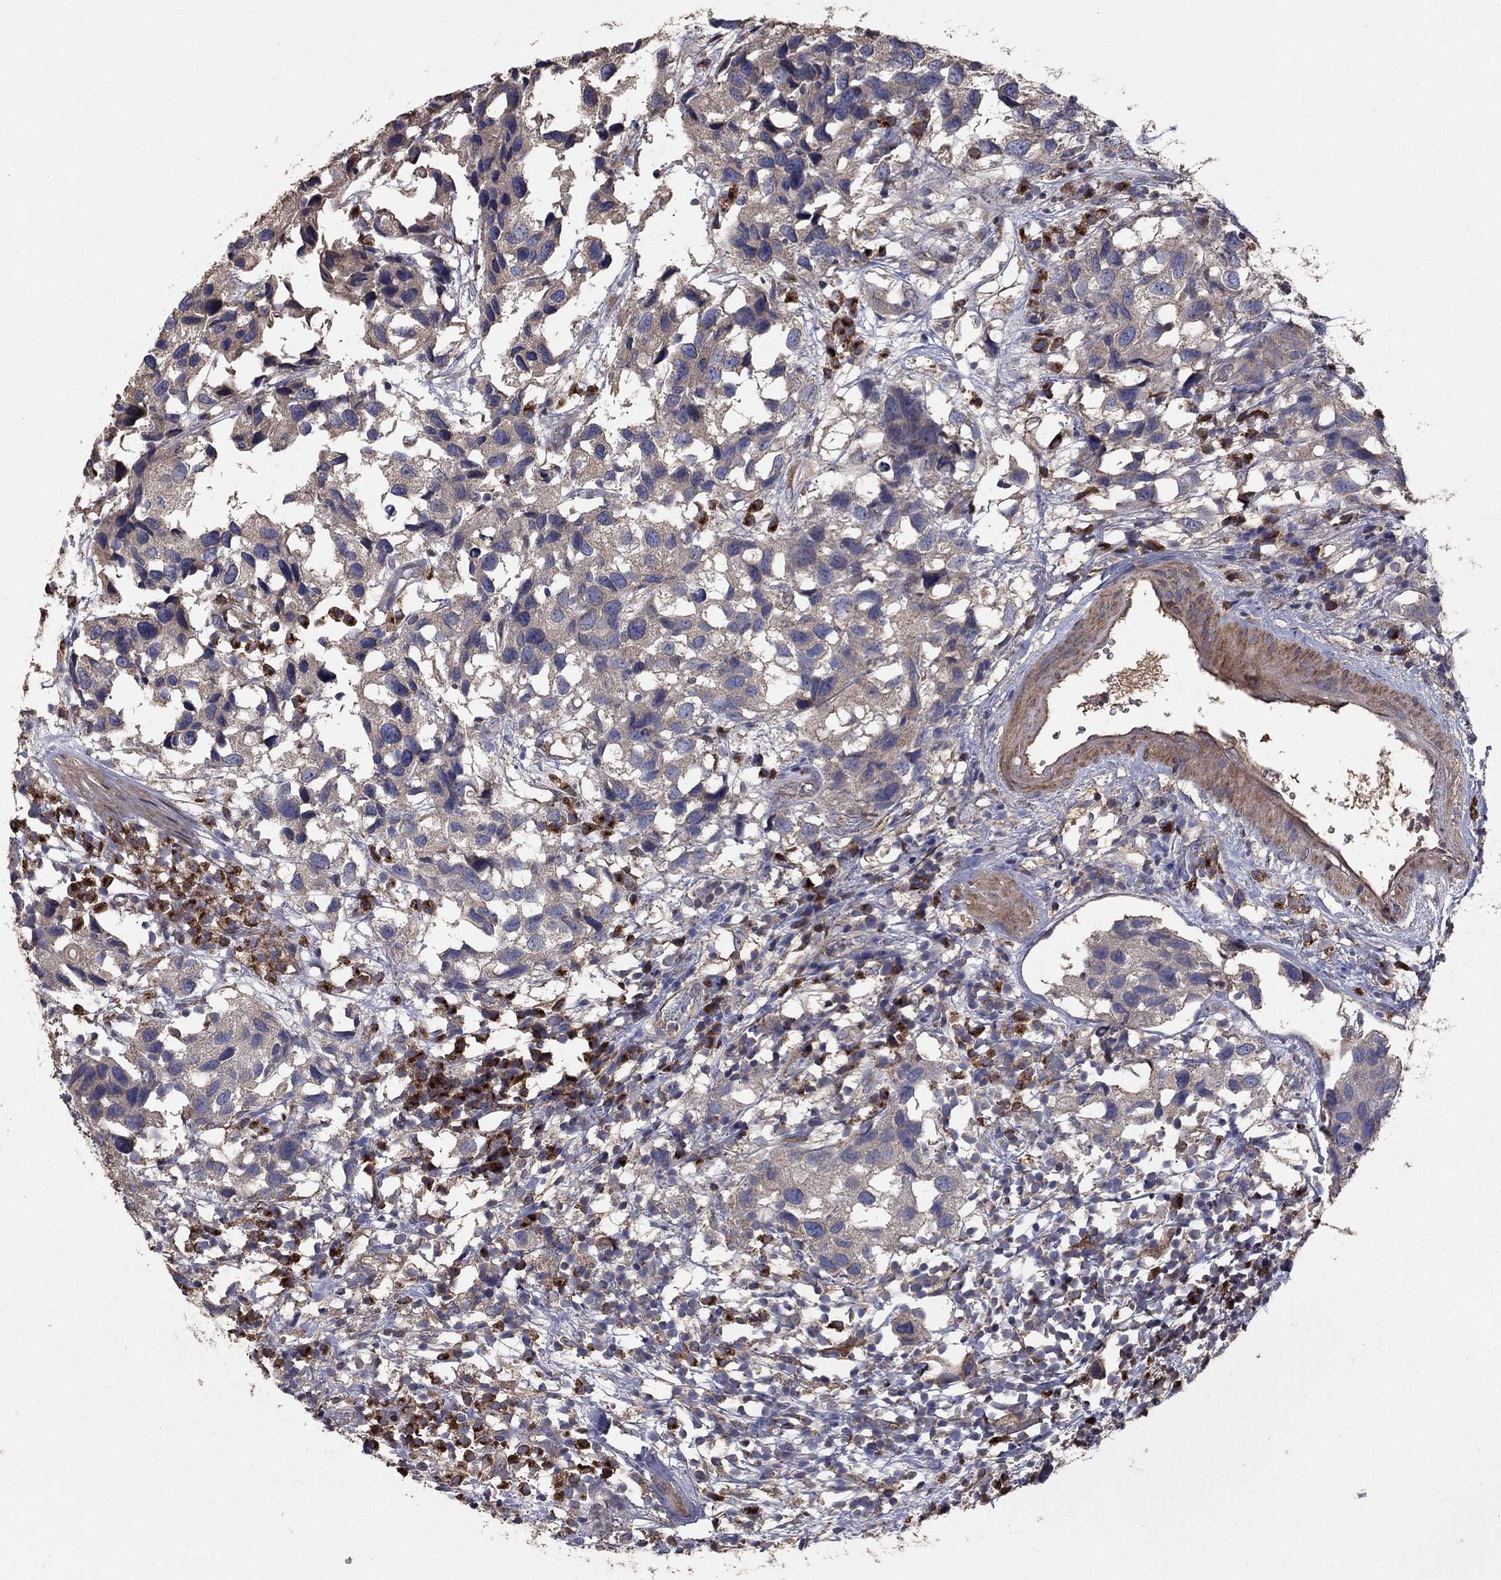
{"staining": {"intensity": "negative", "quantity": "none", "location": "none"}, "tissue": "urothelial cancer", "cell_type": "Tumor cells", "image_type": "cancer", "snomed": [{"axis": "morphology", "description": "Urothelial carcinoma, High grade"}, {"axis": "topography", "description": "Urinary bladder"}], "caption": "Urothelial cancer was stained to show a protein in brown. There is no significant positivity in tumor cells.", "gene": "FLT4", "patient": {"sex": "male", "age": 79}}